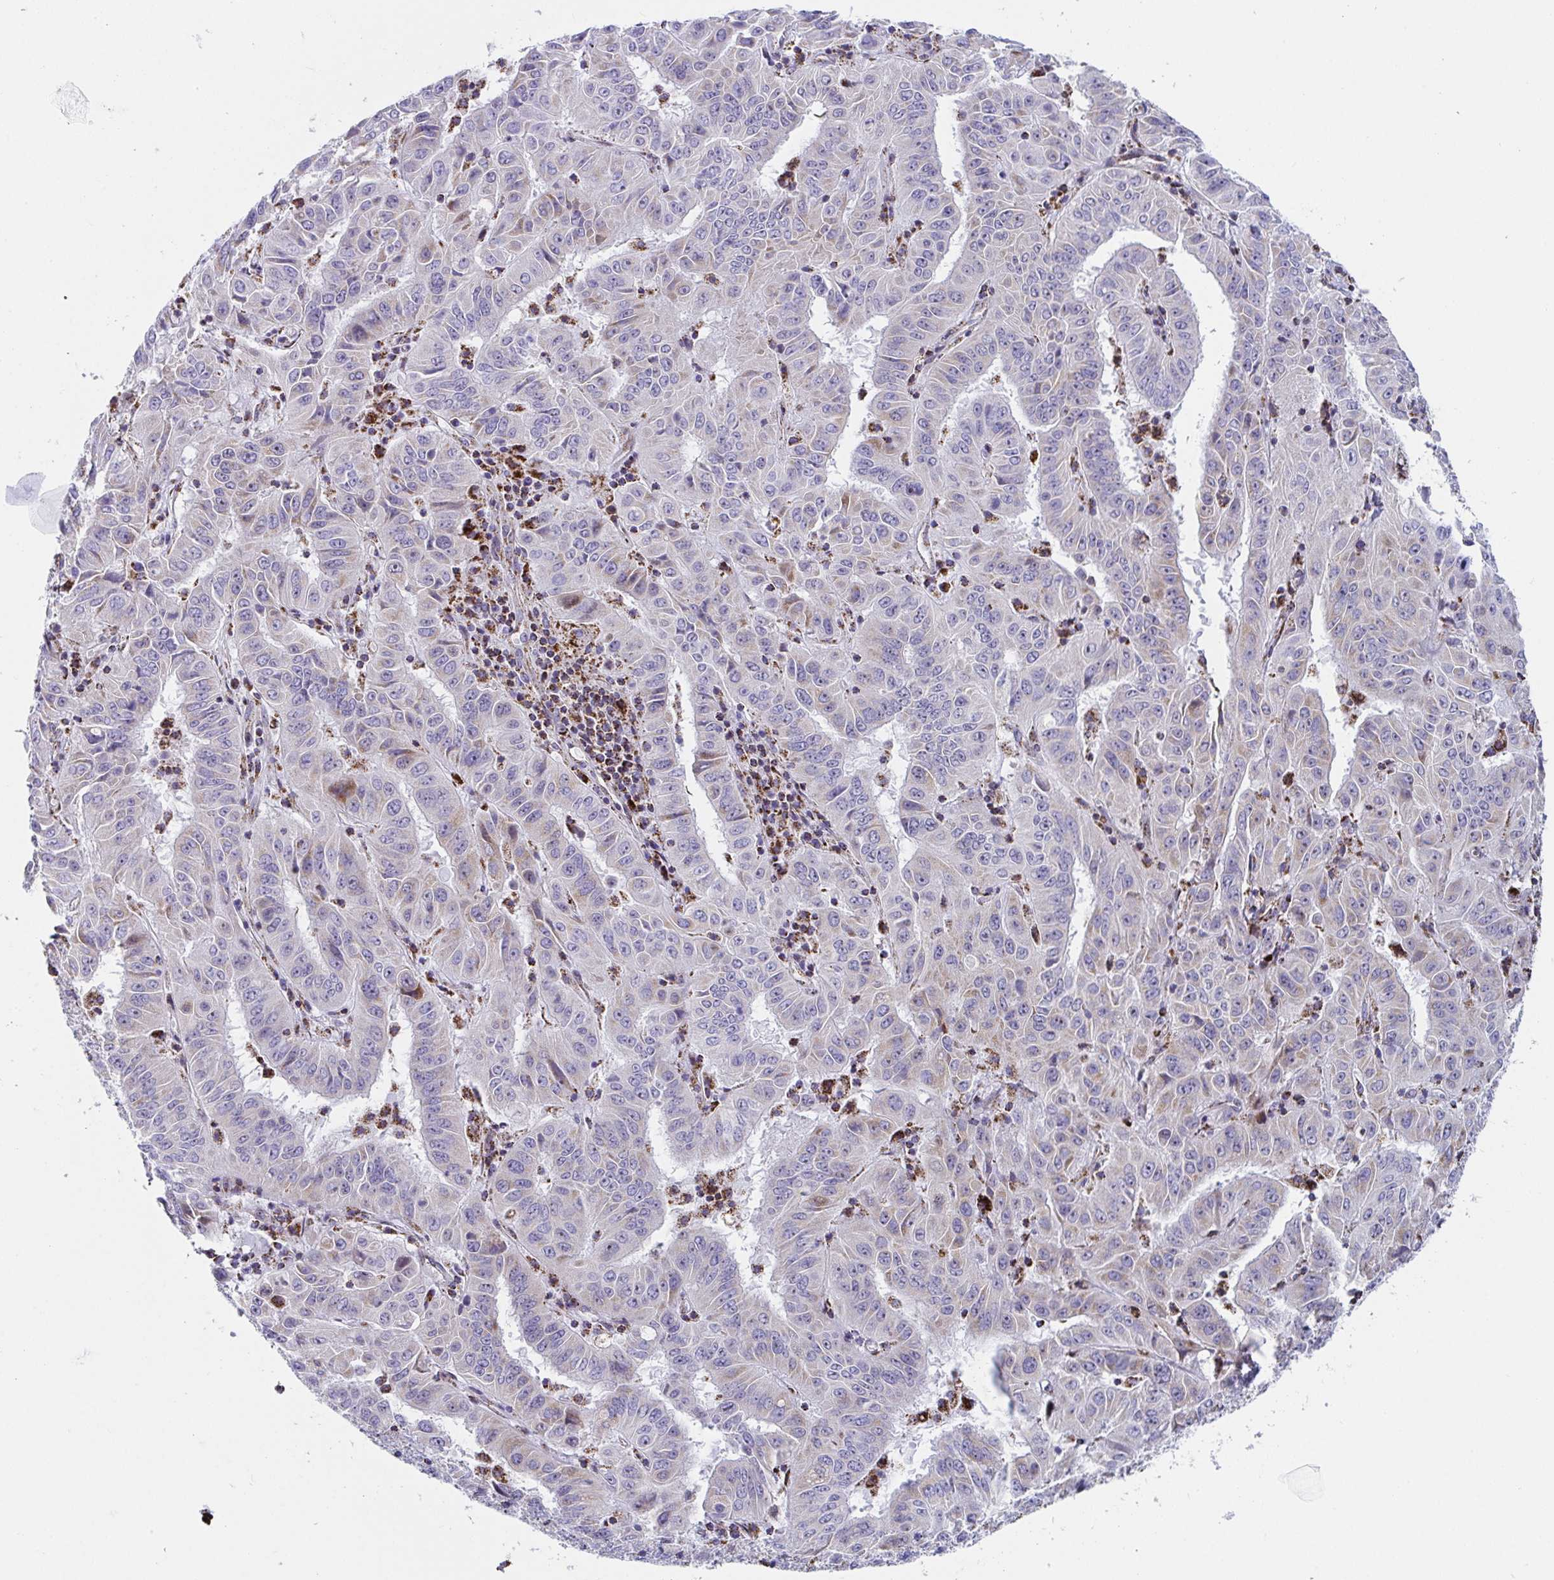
{"staining": {"intensity": "weak", "quantity": "<25%", "location": "cytoplasmic/membranous"}, "tissue": "pancreatic cancer", "cell_type": "Tumor cells", "image_type": "cancer", "snomed": [{"axis": "morphology", "description": "Adenocarcinoma, NOS"}, {"axis": "topography", "description": "Pancreas"}], "caption": "Immunohistochemistry image of neoplastic tissue: pancreatic cancer stained with DAB reveals no significant protein staining in tumor cells. (DAB immunohistochemistry visualized using brightfield microscopy, high magnification).", "gene": "ATP5MJ", "patient": {"sex": "male", "age": 63}}